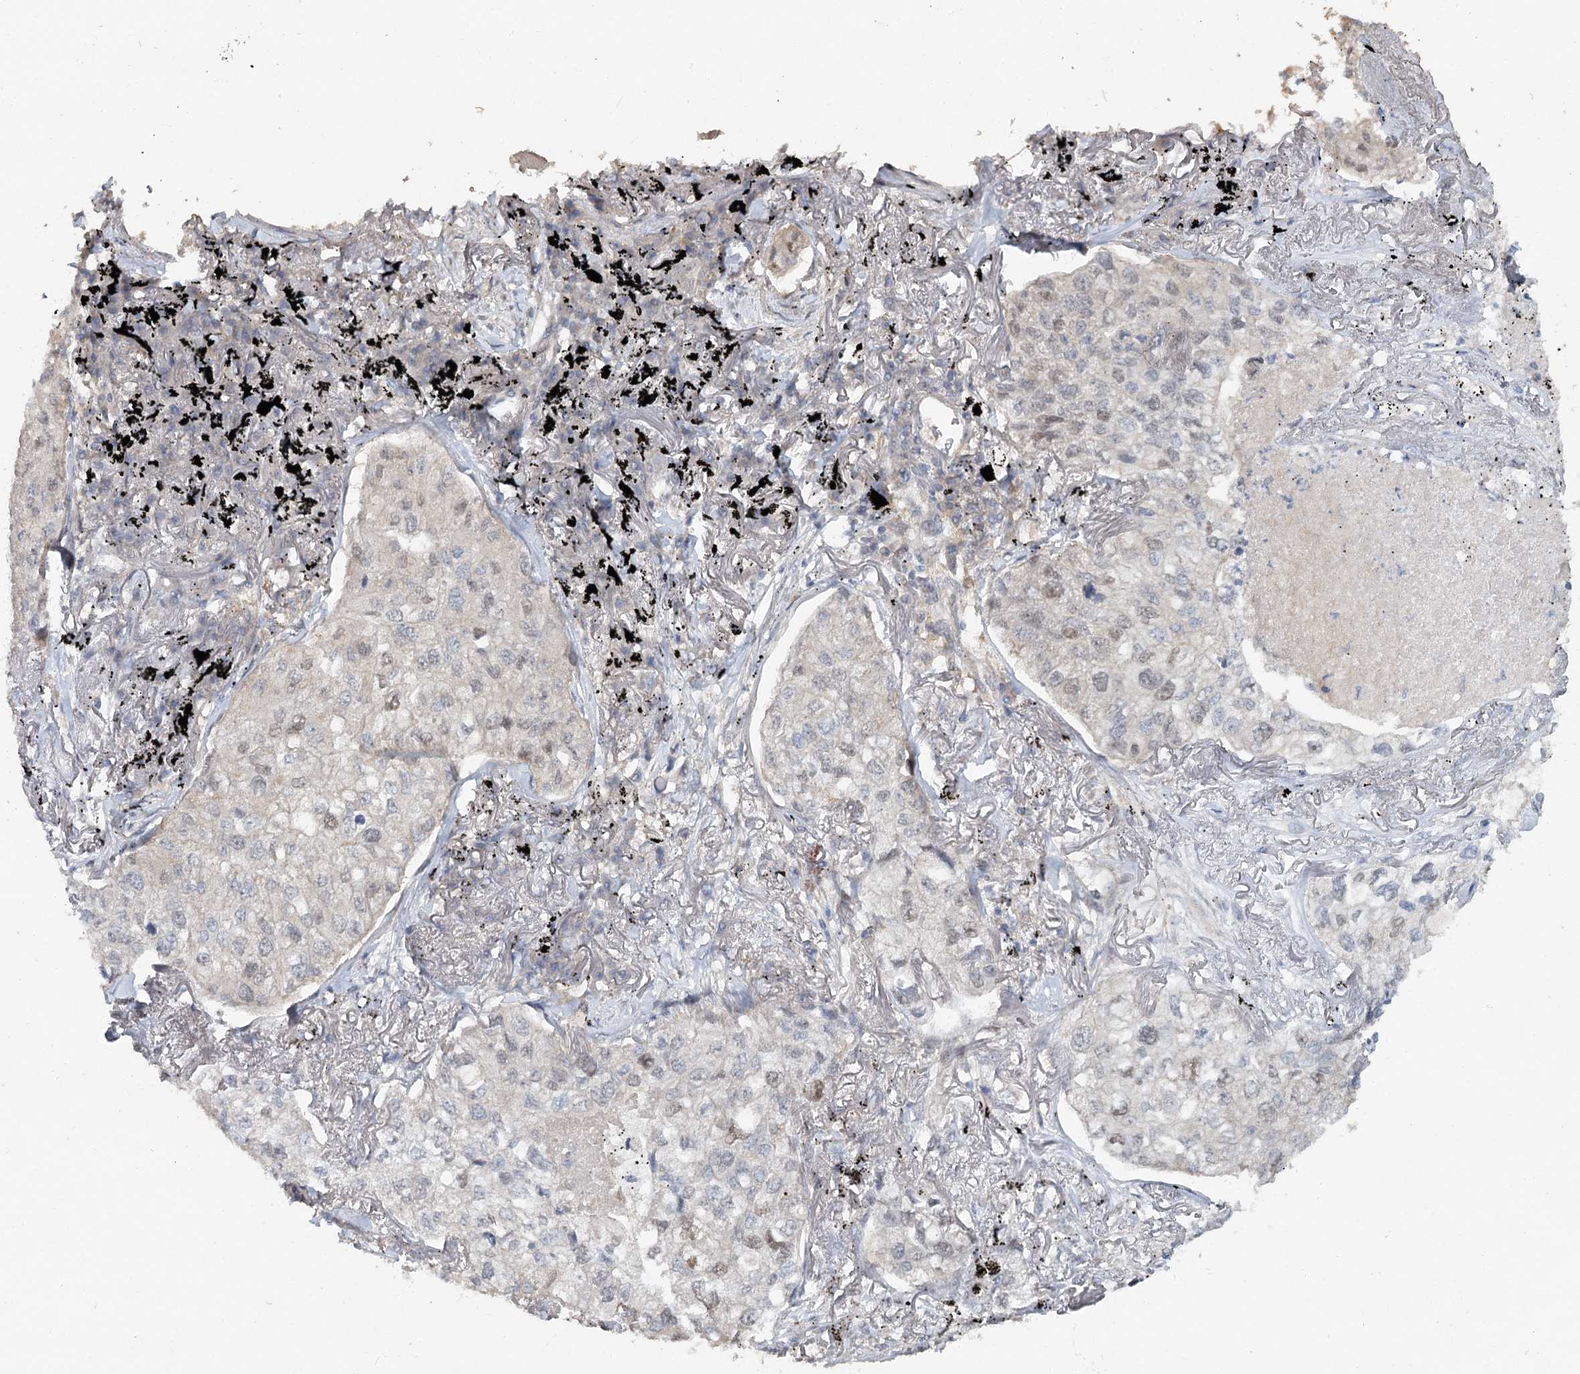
{"staining": {"intensity": "weak", "quantity": "<25%", "location": "nuclear"}, "tissue": "lung cancer", "cell_type": "Tumor cells", "image_type": "cancer", "snomed": [{"axis": "morphology", "description": "Adenocarcinoma, NOS"}, {"axis": "topography", "description": "Lung"}], "caption": "Immunohistochemistry (IHC) image of neoplastic tissue: lung cancer (adenocarcinoma) stained with DAB (3,3'-diaminobenzidine) shows no significant protein expression in tumor cells.", "gene": "MAP3K13", "patient": {"sex": "male", "age": 65}}